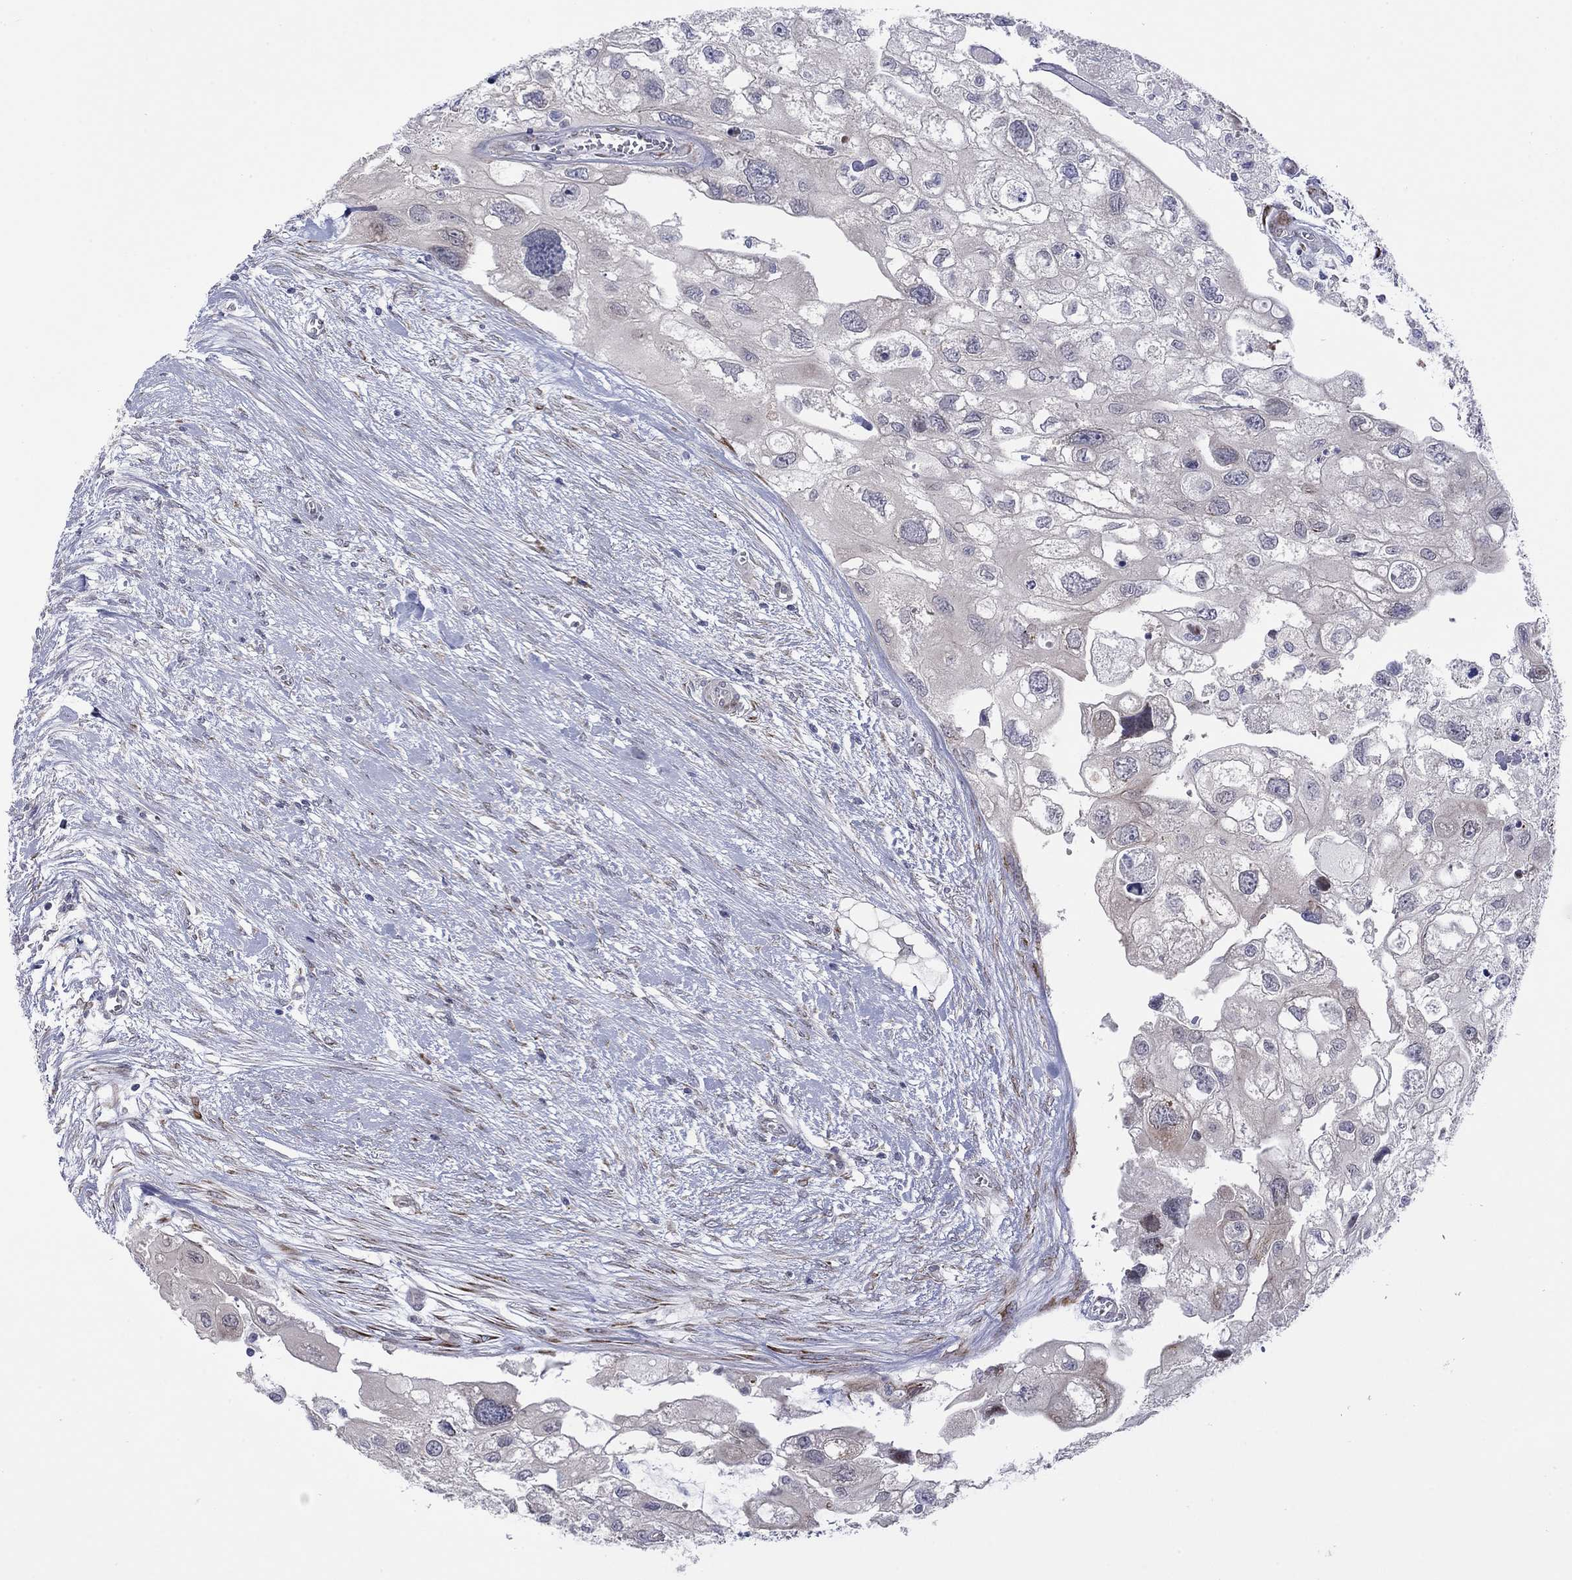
{"staining": {"intensity": "negative", "quantity": "none", "location": "none"}, "tissue": "urothelial cancer", "cell_type": "Tumor cells", "image_type": "cancer", "snomed": [{"axis": "morphology", "description": "Urothelial carcinoma, High grade"}, {"axis": "topography", "description": "Urinary bladder"}], "caption": "Immunohistochemistry (IHC) image of urothelial cancer stained for a protein (brown), which shows no staining in tumor cells.", "gene": "TTC21B", "patient": {"sex": "male", "age": 59}}